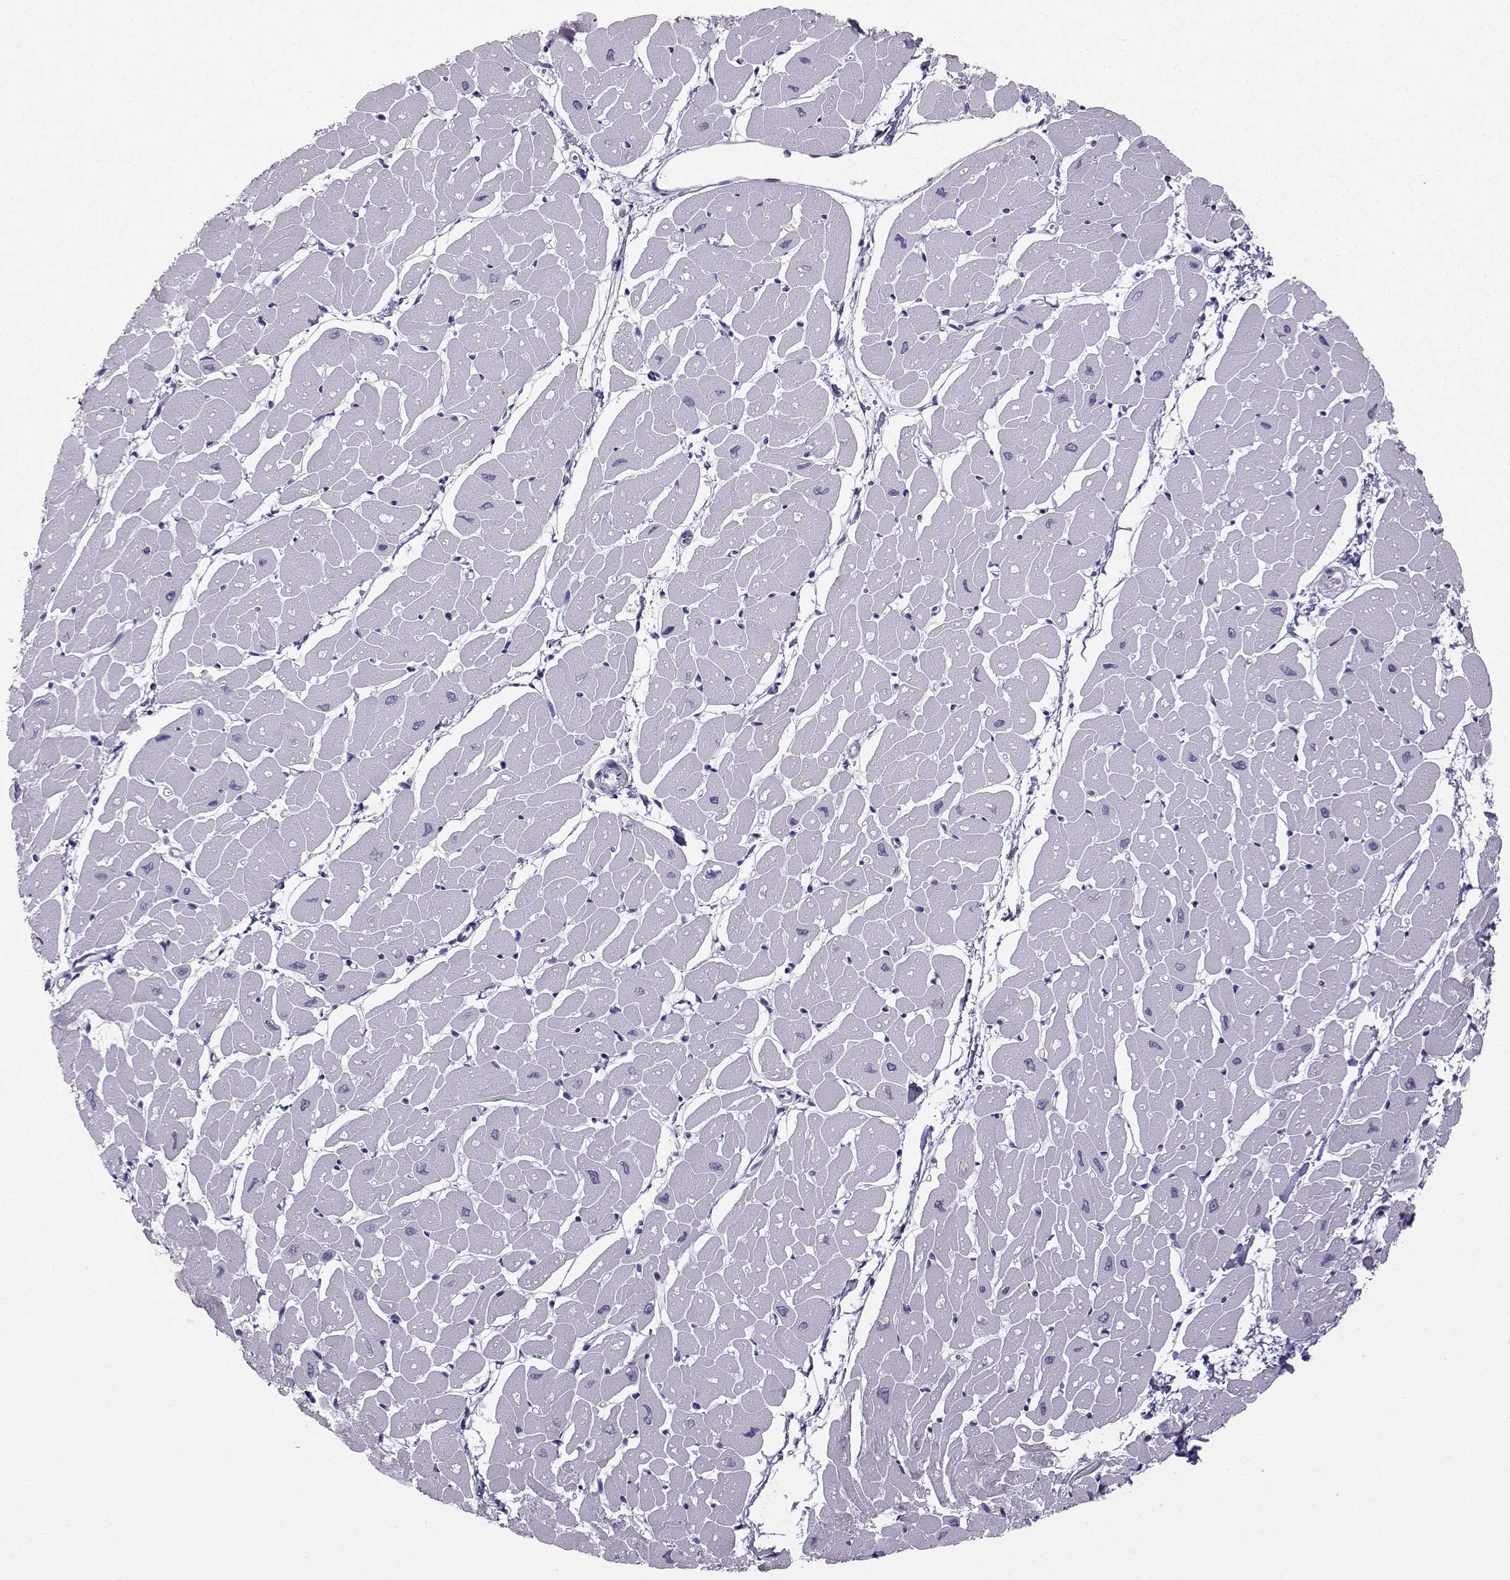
{"staining": {"intensity": "negative", "quantity": "none", "location": "none"}, "tissue": "heart muscle", "cell_type": "Cardiomyocytes", "image_type": "normal", "snomed": [{"axis": "morphology", "description": "Normal tissue, NOS"}, {"axis": "topography", "description": "Heart"}], "caption": "Immunohistochemistry (IHC) photomicrograph of normal human heart muscle stained for a protein (brown), which demonstrates no positivity in cardiomyocytes.", "gene": "ZBTB8B", "patient": {"sex": "male", "age": 57}}